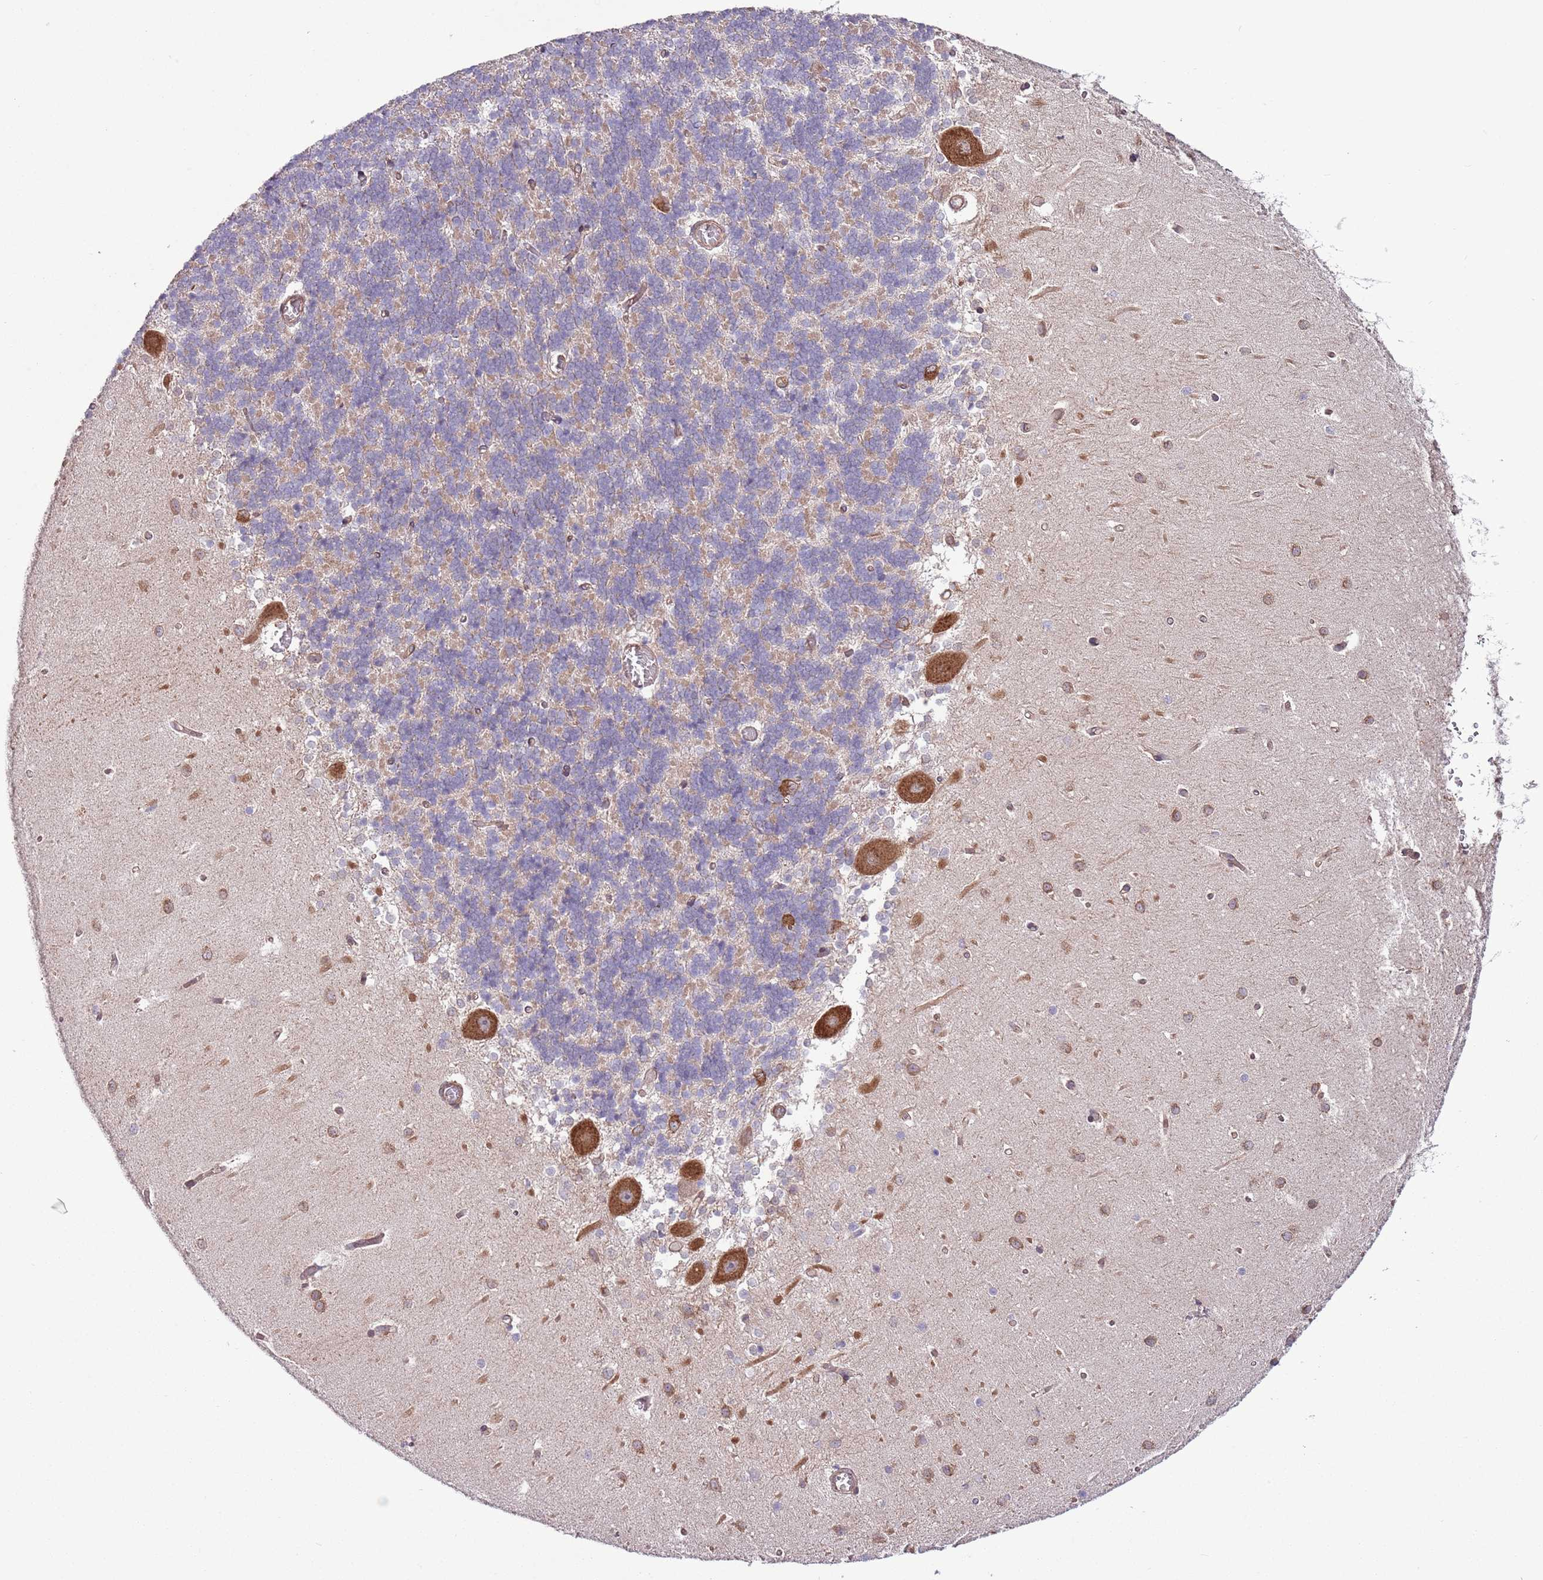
{"staining": {"intensity": "weak", "quantity": "25%-75%", "location": "cytoplasmic/membranous"}, "tissue": "cerebellum", "cell_type": "Cells in granular layer", "image_type": "normal", "snomed": [{"axis": "morphology", "description": "Normal tissue, NOS"}, {"axis": "topography", "description": "Cerebellum"}], "caption": "Normal cerebellum shows weak cytoplasmic/membranous expression in about 25%-75% of cells in granular layer, visualized by immunohistochemistry. The staining is performed using DAB (3,3'-diaminobenzidine) brown chromogen to label protein expression. The nuclei are counter-stained blue using hematoxylin.", "gene": "LPIN2", "patient": {"sex": "male", "age": 37}}